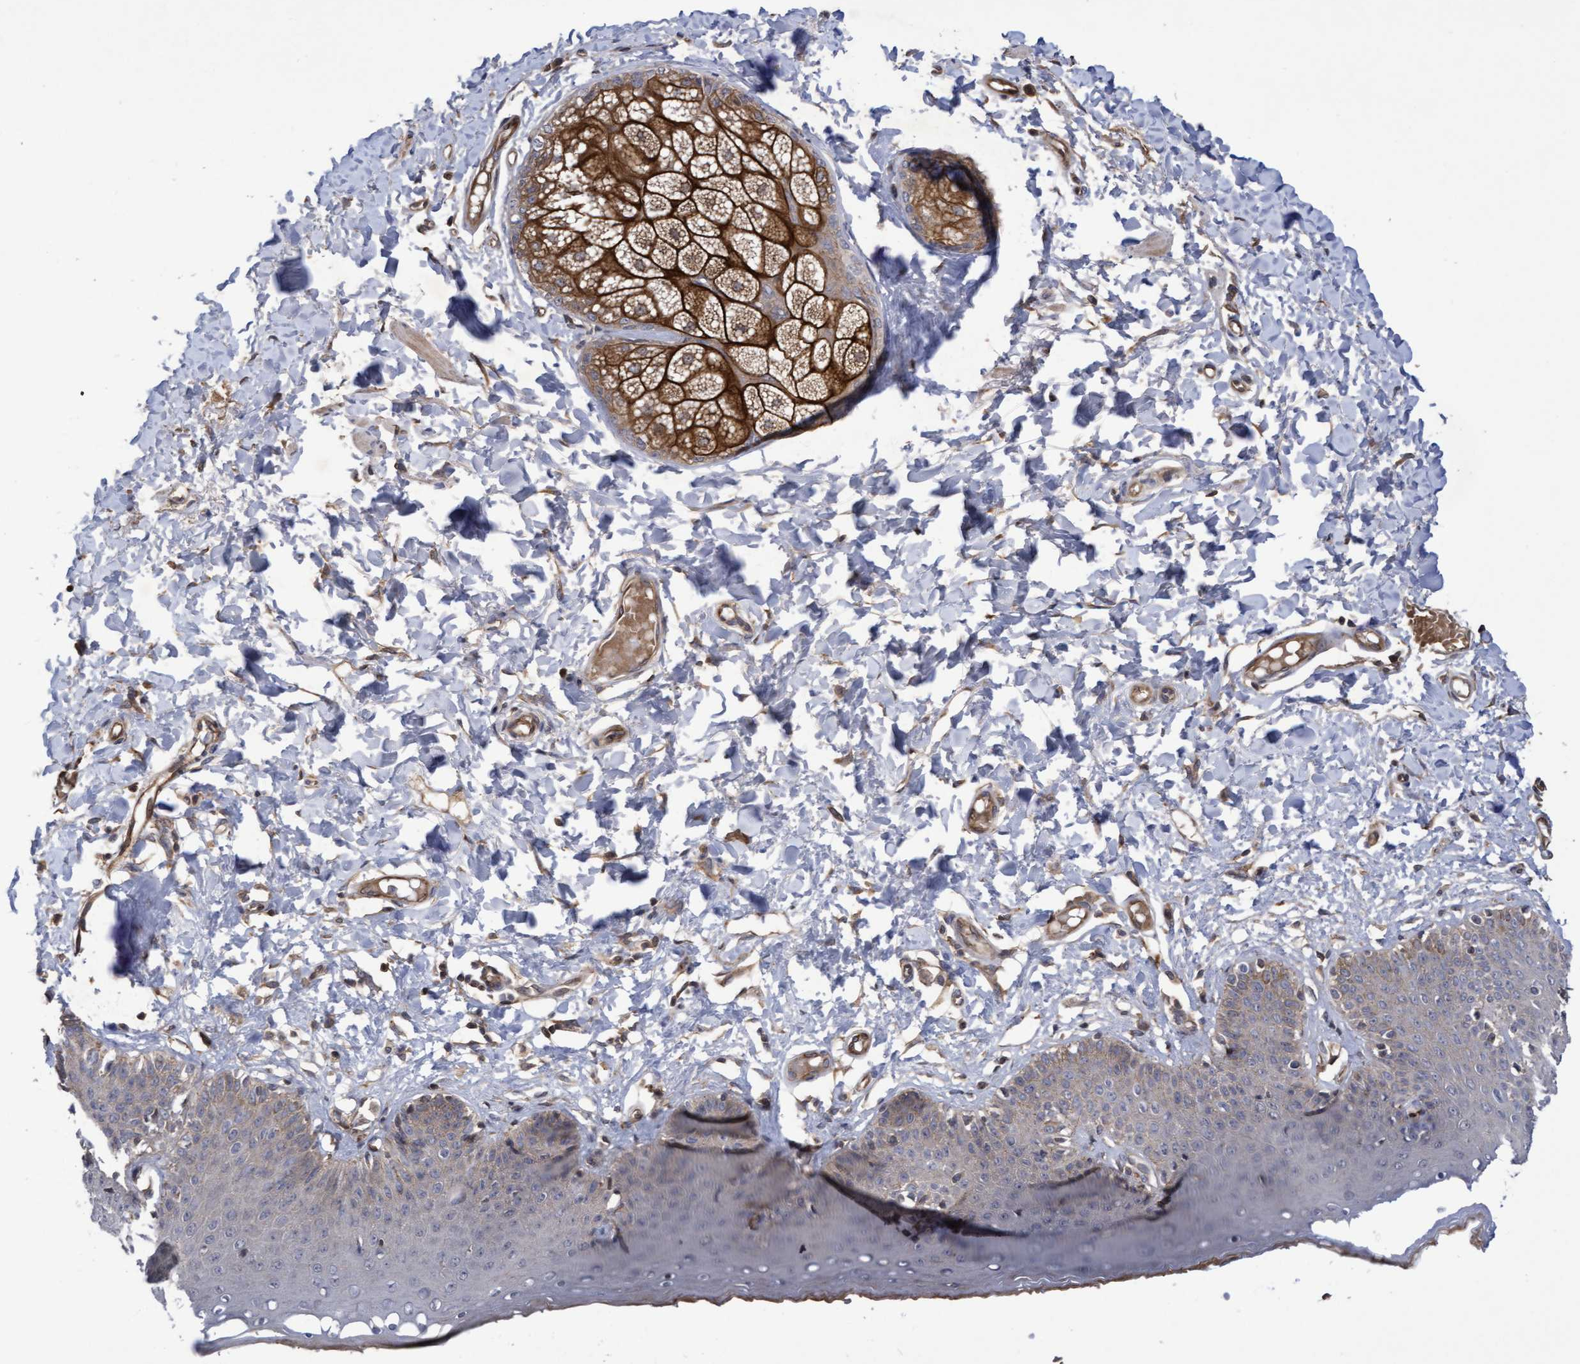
{"staining": {"intensity": "moderate", "quantity": "25%-75%", "location": "cytoplasmic/membranous"}, "tissue": "skin", "cell_type": "Epidermal cells", "image_type": "normal", "snomed": [{"axis": "morphology", "description": "Normal tissue, NOS"}, {"axis": "topography", "description": "Vulva"}], "caption": "Epidermal cells display medium levels of moderate cytoplasmic/membranous positivity in approximately 25%-75% of cells in normal human skin.", "gene": "COBL", "patient": {"sex": "female", "age": 66}}